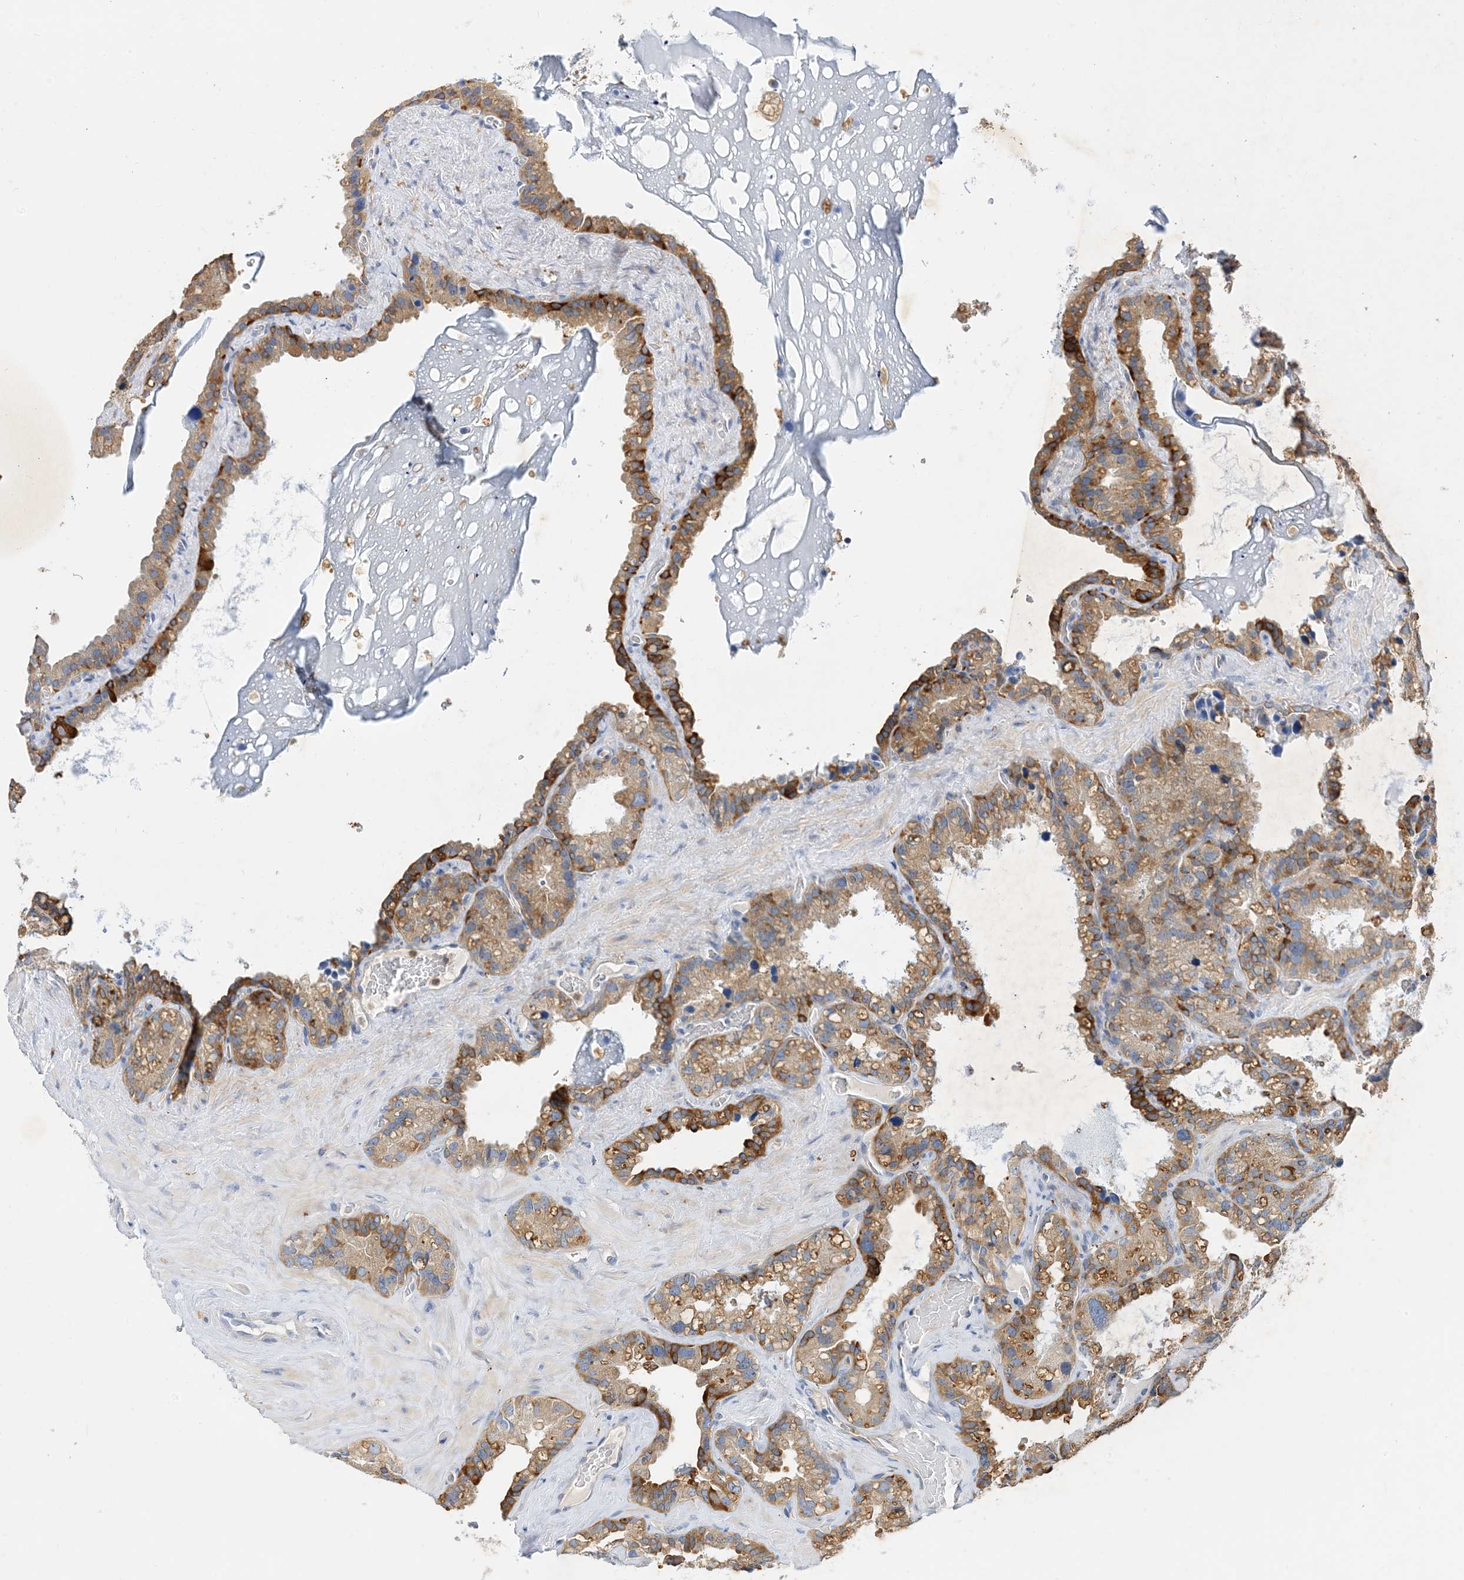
{"staining": {"intensity": "moderate", "quantity": "25%-75%", "location": "cytoplasmic/membranous"}, "tissue": "seminal vesicle", "cell_type": "Glandular cells", "image_type": "normal", "snomed": [{"axis": "morphology", "description": "Normal tissue, NOS"}, {"axis": "topography", "description": "Prostate"}, {"axis": "topography", "description": "Seminal veicle"}], "caption": "An image of human seminal vesicle stained for a protein demonstrates moderate cytoplasmic/membranous brown staining in glandular cells.", "gene": "ARV1", "patient": {"sex": "male", "age": 68}}